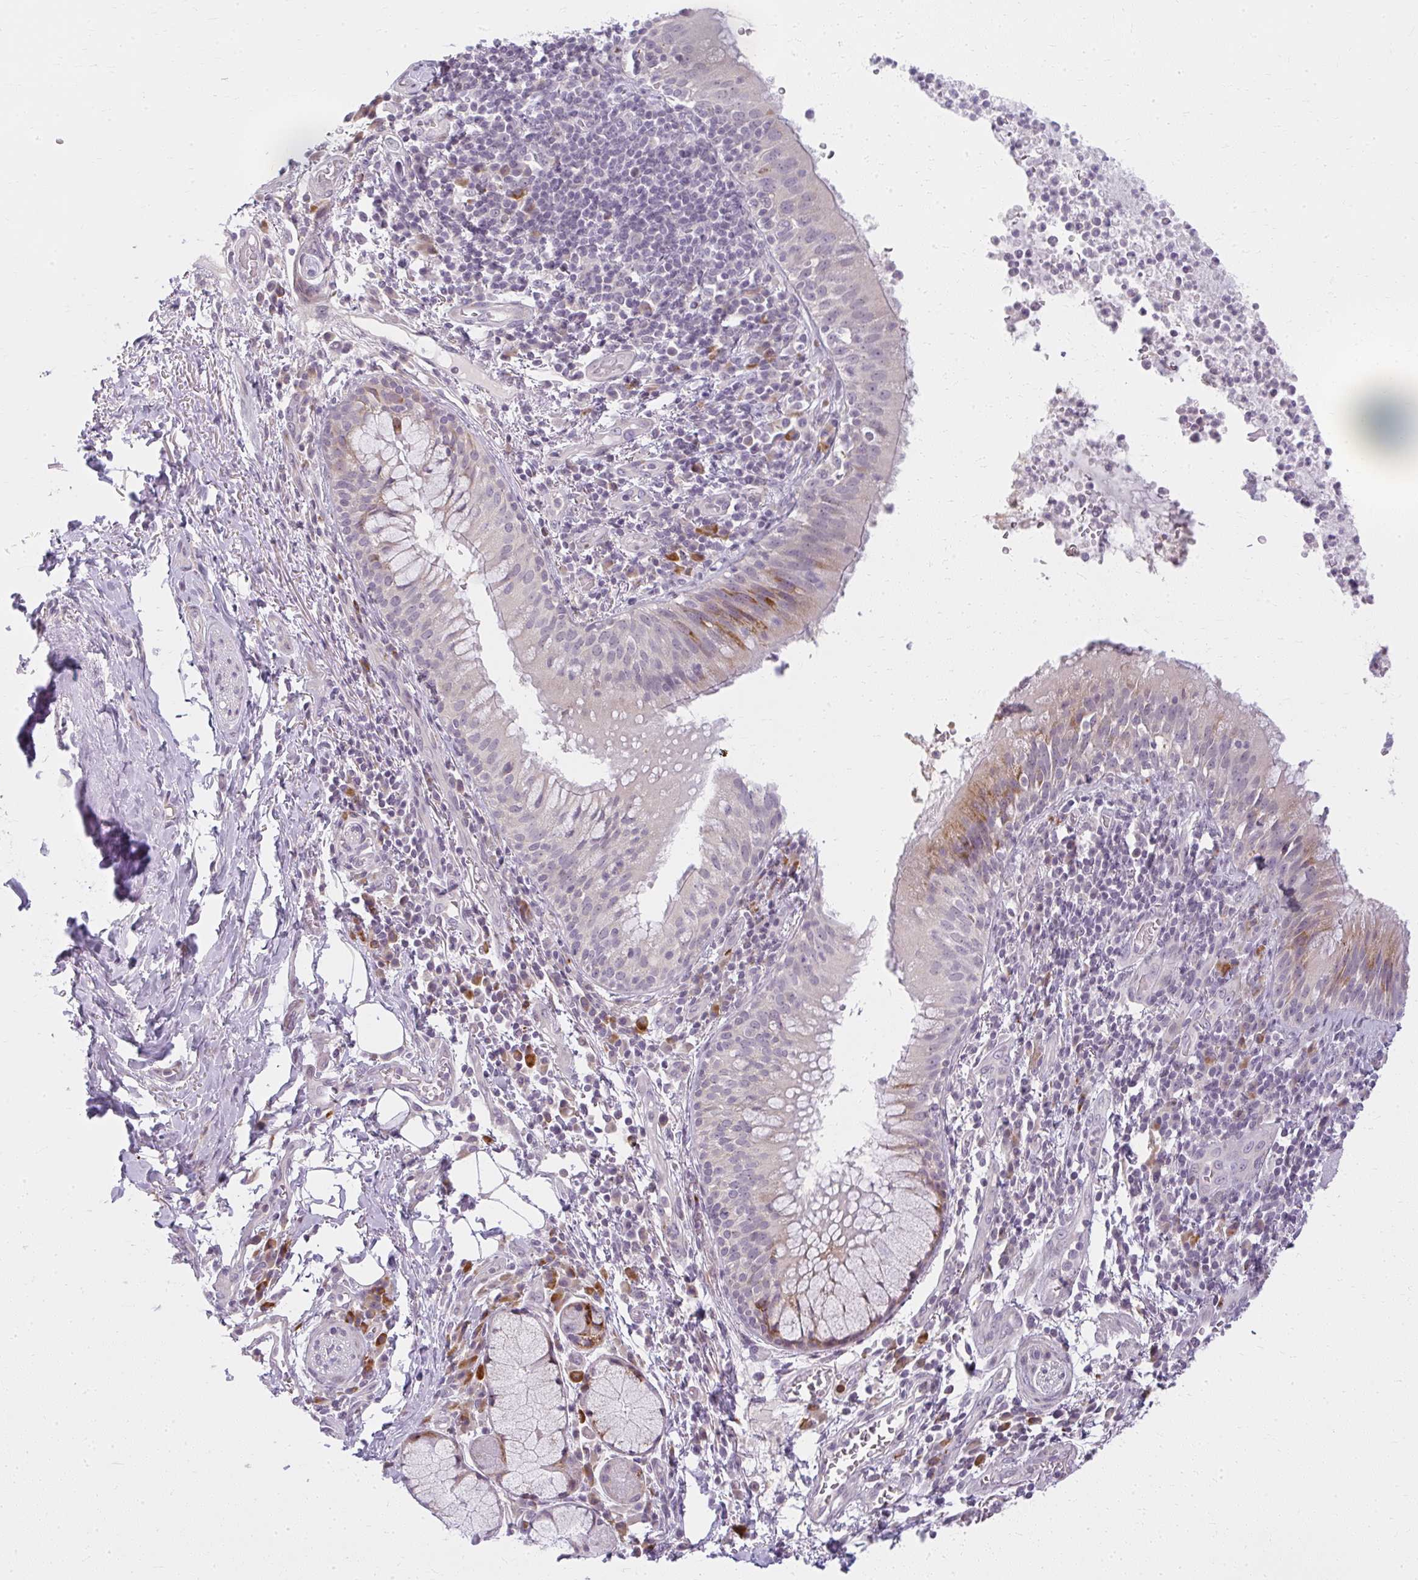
{"staining": {"intensity": "moderate", "quantity": "<25%", "location": "cytoplasmic/membranous"}, "tissue": "bronchus", "cell_type": "Respiratory epithelial cells", "image_type": "normal", "snomed": [{"axis": "morphology", "description": "Normal tissue, NOS"}, {"axis": "topography", "description": "Cartilage tissue"}, {"axis": "topography", "description": "Bronchus"}], "caption": "This is a histology image of immunohistochemistry (IHC) staining of benign bronchus, which shows moderate positivity in the cytoplasmic/membranous of respiratory epithelial cells.", "gene": "ZFYVE26", "patient": {"sex": "male", "age": 56}}